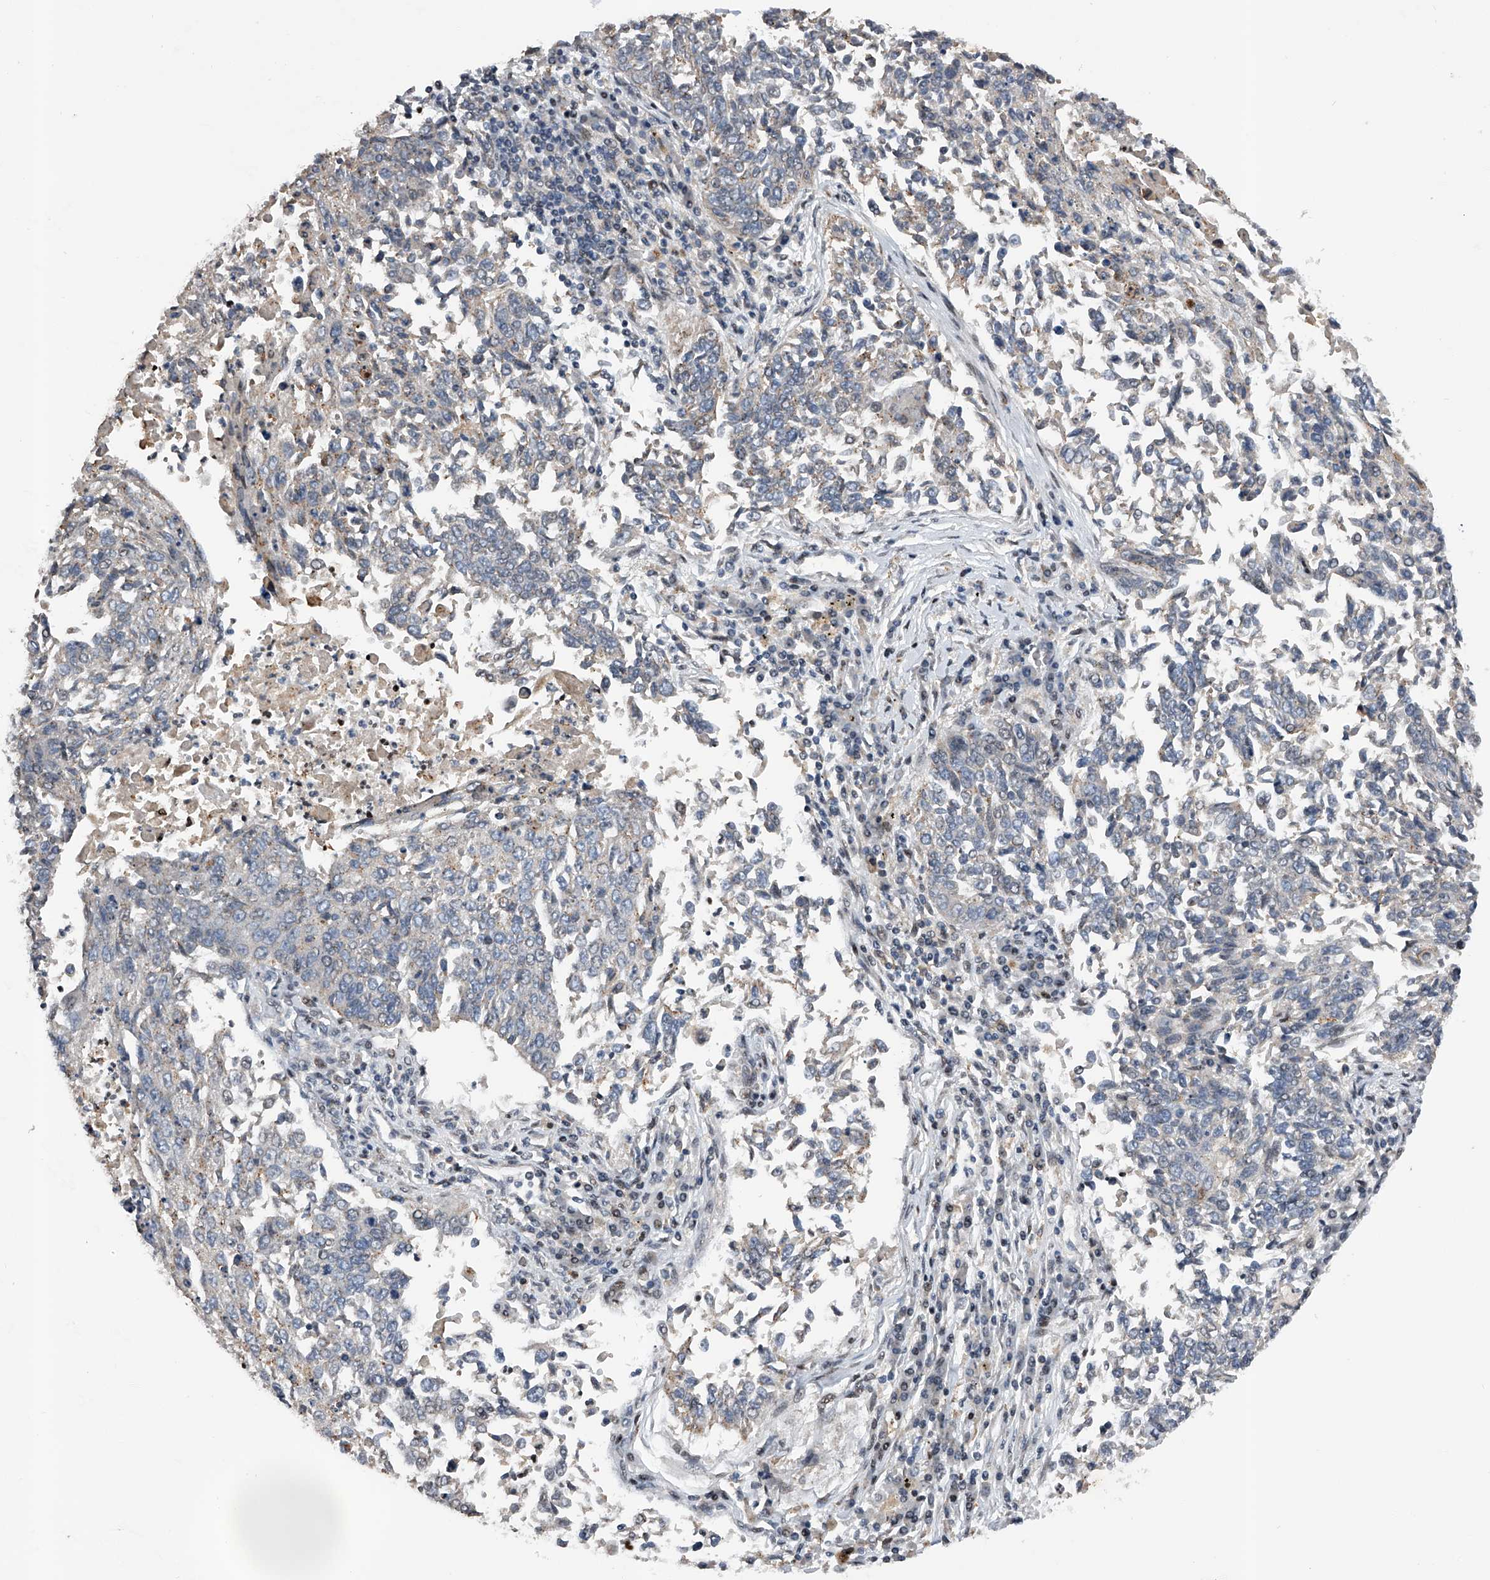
{"staining": {"intensity": "negative", "quantity": "none", "location": "none"}, "tissue": "lung cancer", "cell_type": "Tumor cells", "image_type": "cancer", "snomed": [{"axis": "morphology", "description": "Normal tissue, NOS"}, {"axis": "morphology", "description": "Squamous cell carcinoma, NOS"}, {"axis": "topography", "description": "Cartilage tissue"}, {"axis": "topography", "description": "Bronchus"}, {"axis": "topography", "description": "Lung"}, {"axis": "topography", "description": "Peripheral nerve tissue"}], "caption": "High magnification brightfield microscopy of squamous cell carcinoma (lung) stained with DAB (3,3'-diaminobenzidine) (brown) and counterstained with hematoxylin (blue): tumor cells show no significant expression.", "gene": "RWDD2A", "patient": {"sex": "female", "age": 49}}